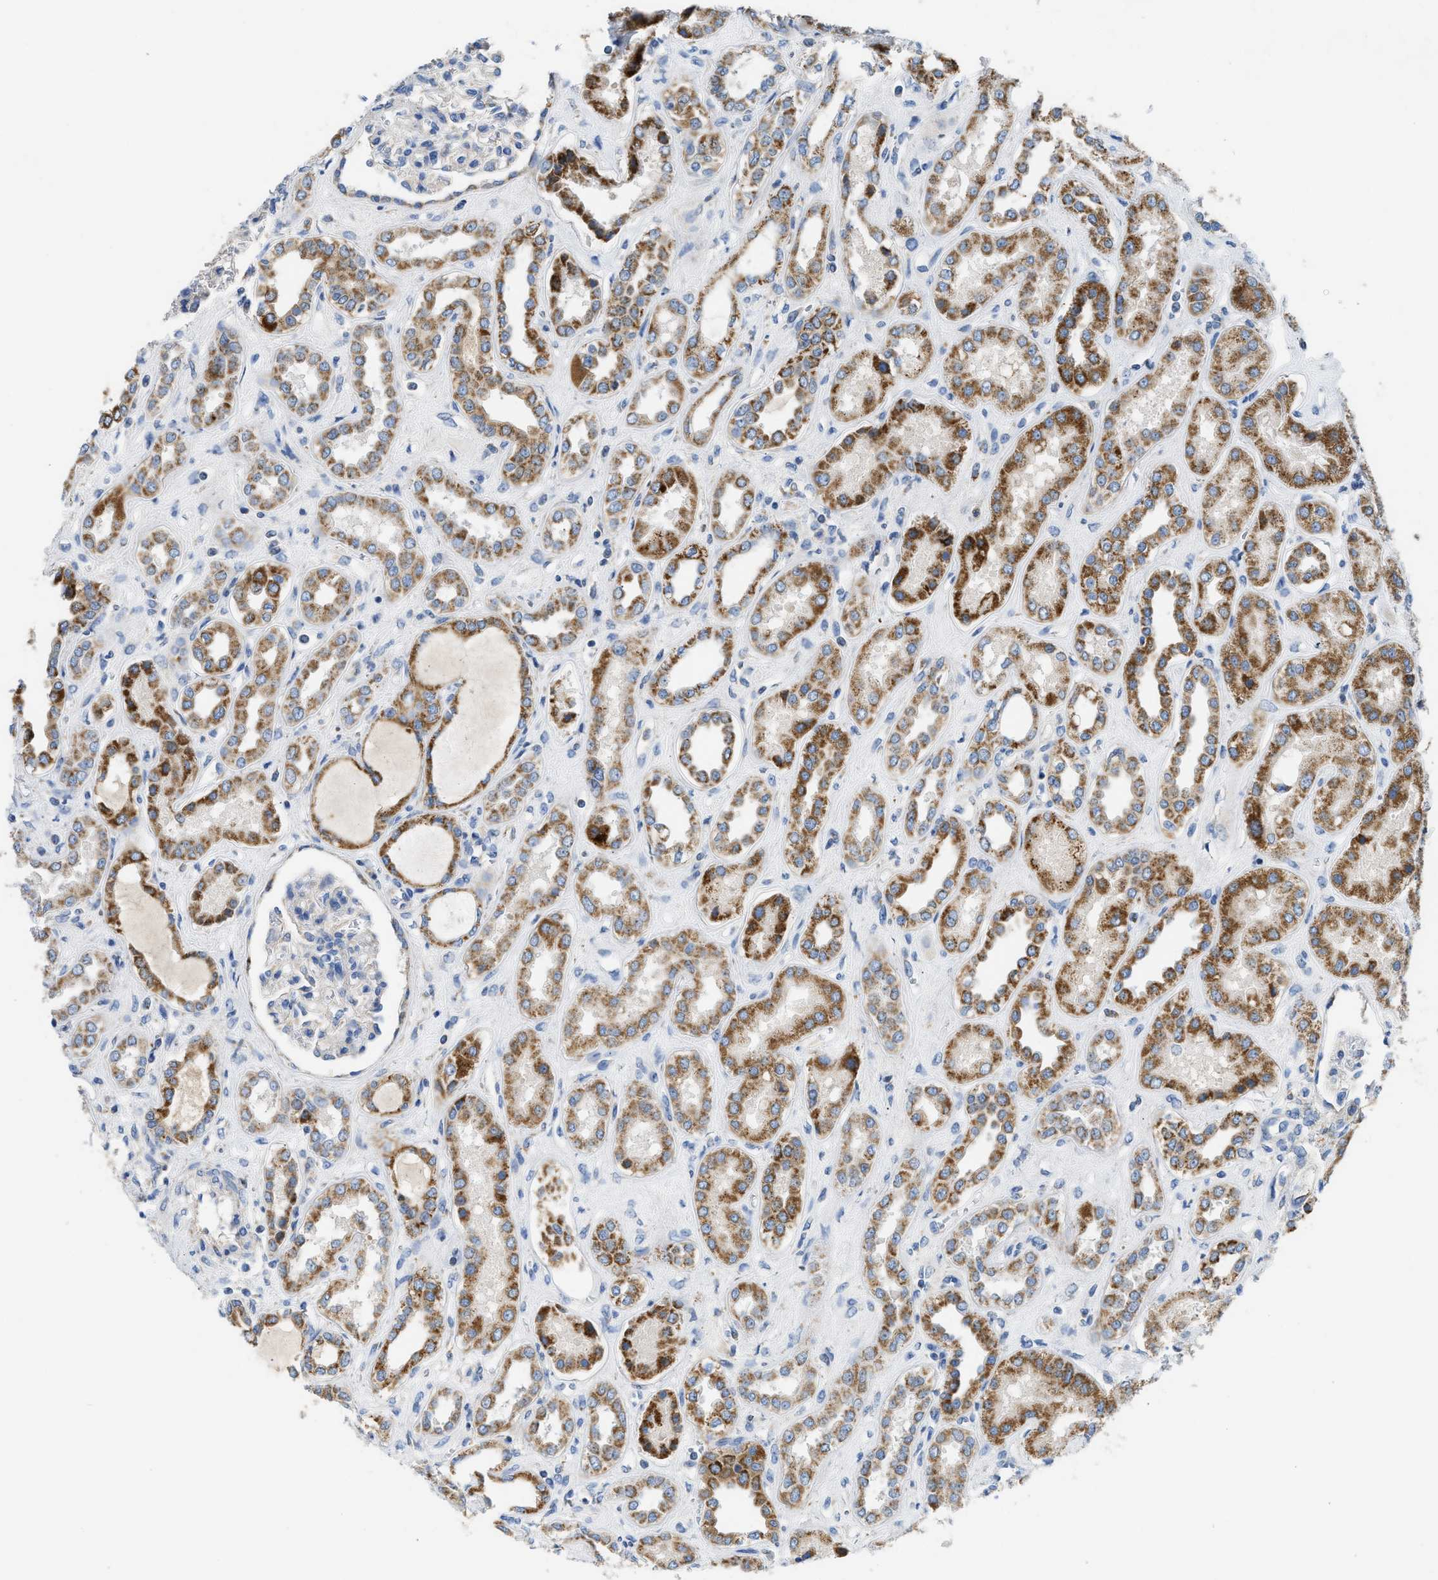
{"staining": {"intensity": "negative", "quantity": "none", "location": "none"}, "tissue": "kidney", "cell_type": "Cells in glomeruli", "image_type": "normal", "snomed": [{"axis": "morphology", "description": "Normal tissue, NOS"}, {"axis": "topography", "description": "Kidney"}], "caption": "DAB immunohistochemical staining of unremarkable human kidney displays no significant staining in cells in glomeruli.", "gene": "SLC25A13", "patient": {"sex": "male", "age": 59}}